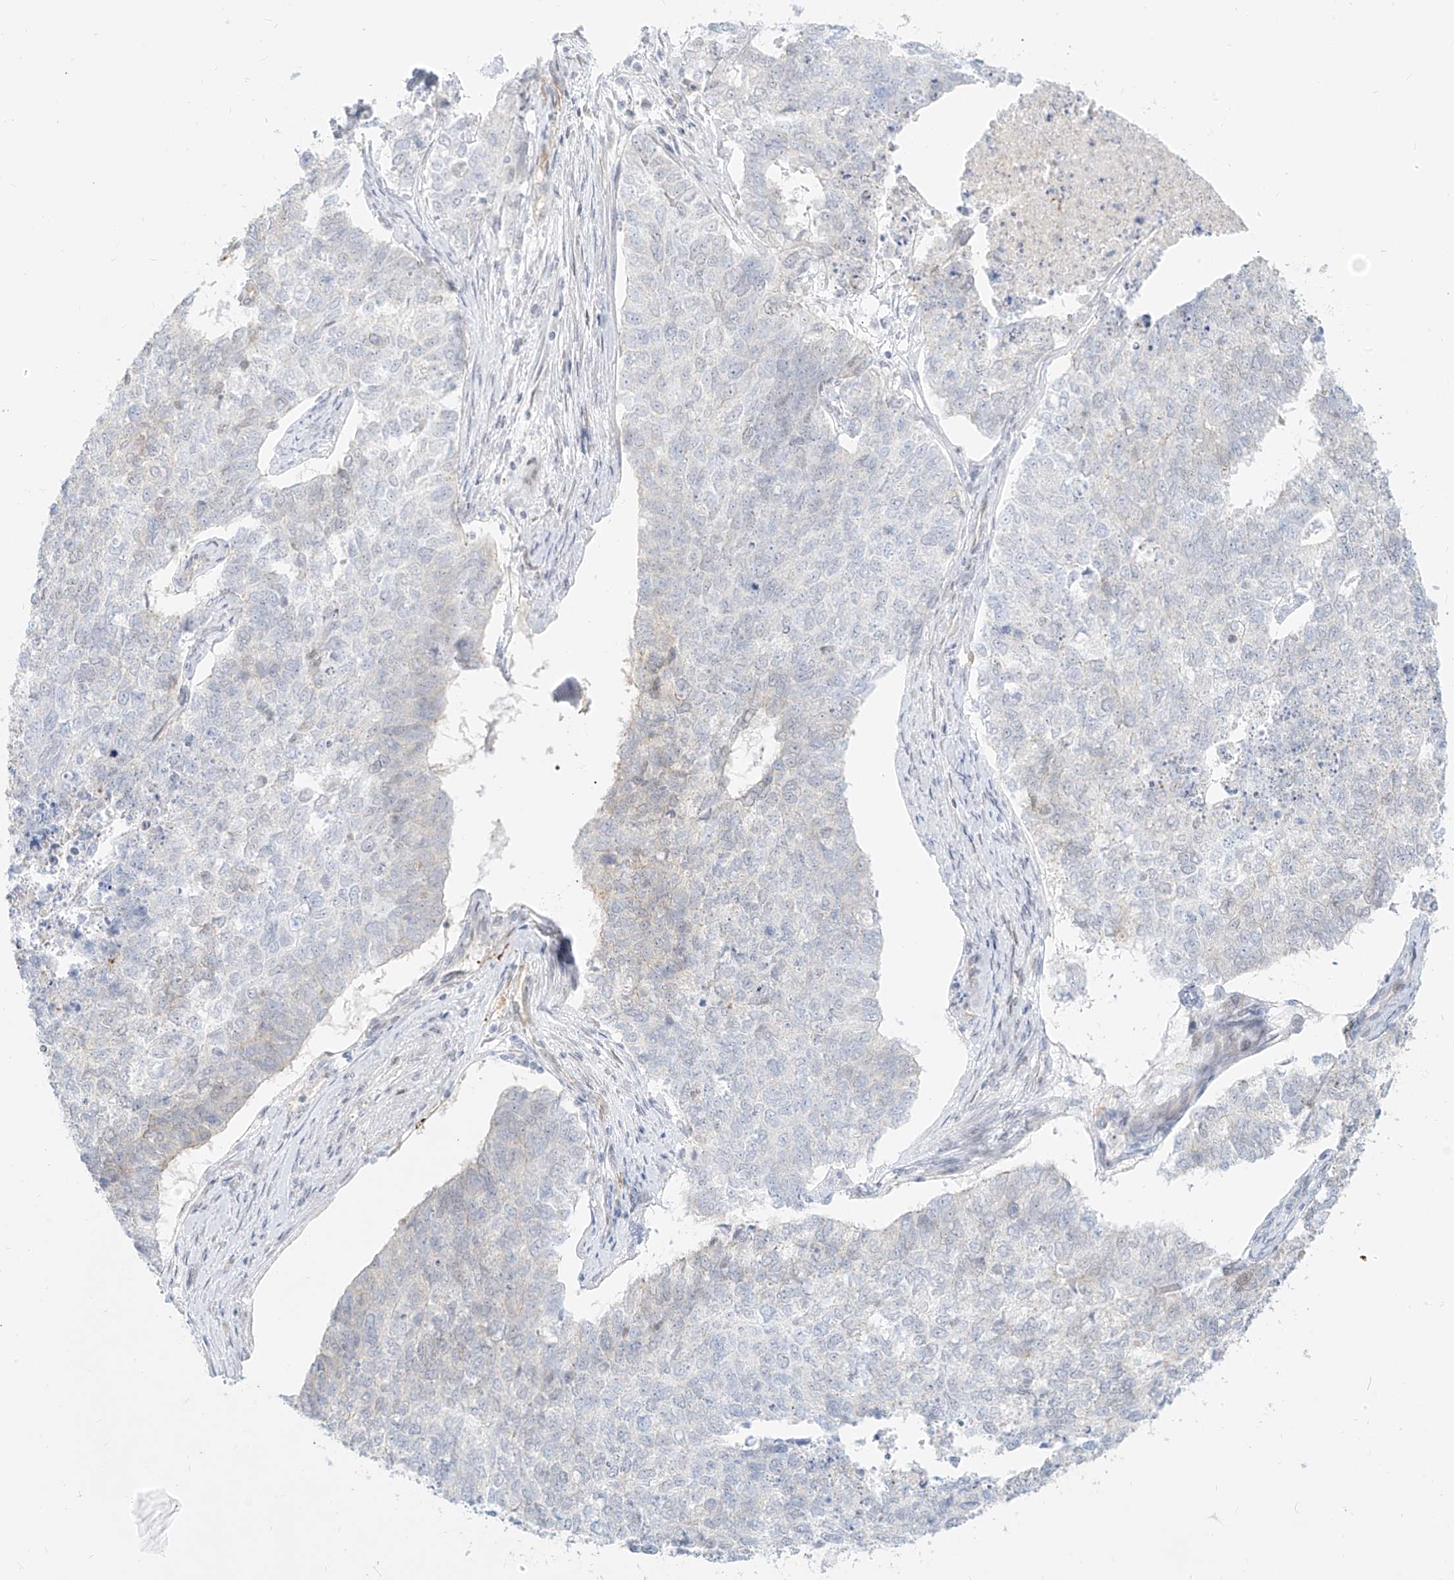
{"staining": {"intensity": "negative", "quantity": "none", "location": "none"}, "tissue": "cervical cancer", "cell_type": "Tumor cells", "image_type": "cancer", "snomed": [{"axis": "morphology", "description": "Squamous cell carcinoma, NOS"}, {"axis": "topography", "description": "Cervix"}], "caption": "Tumor cells show no significant positivity in cervical squamous cell carcinoma.", "gene": "NHSL1", "patient": {"sex": "female", "age": 63}}